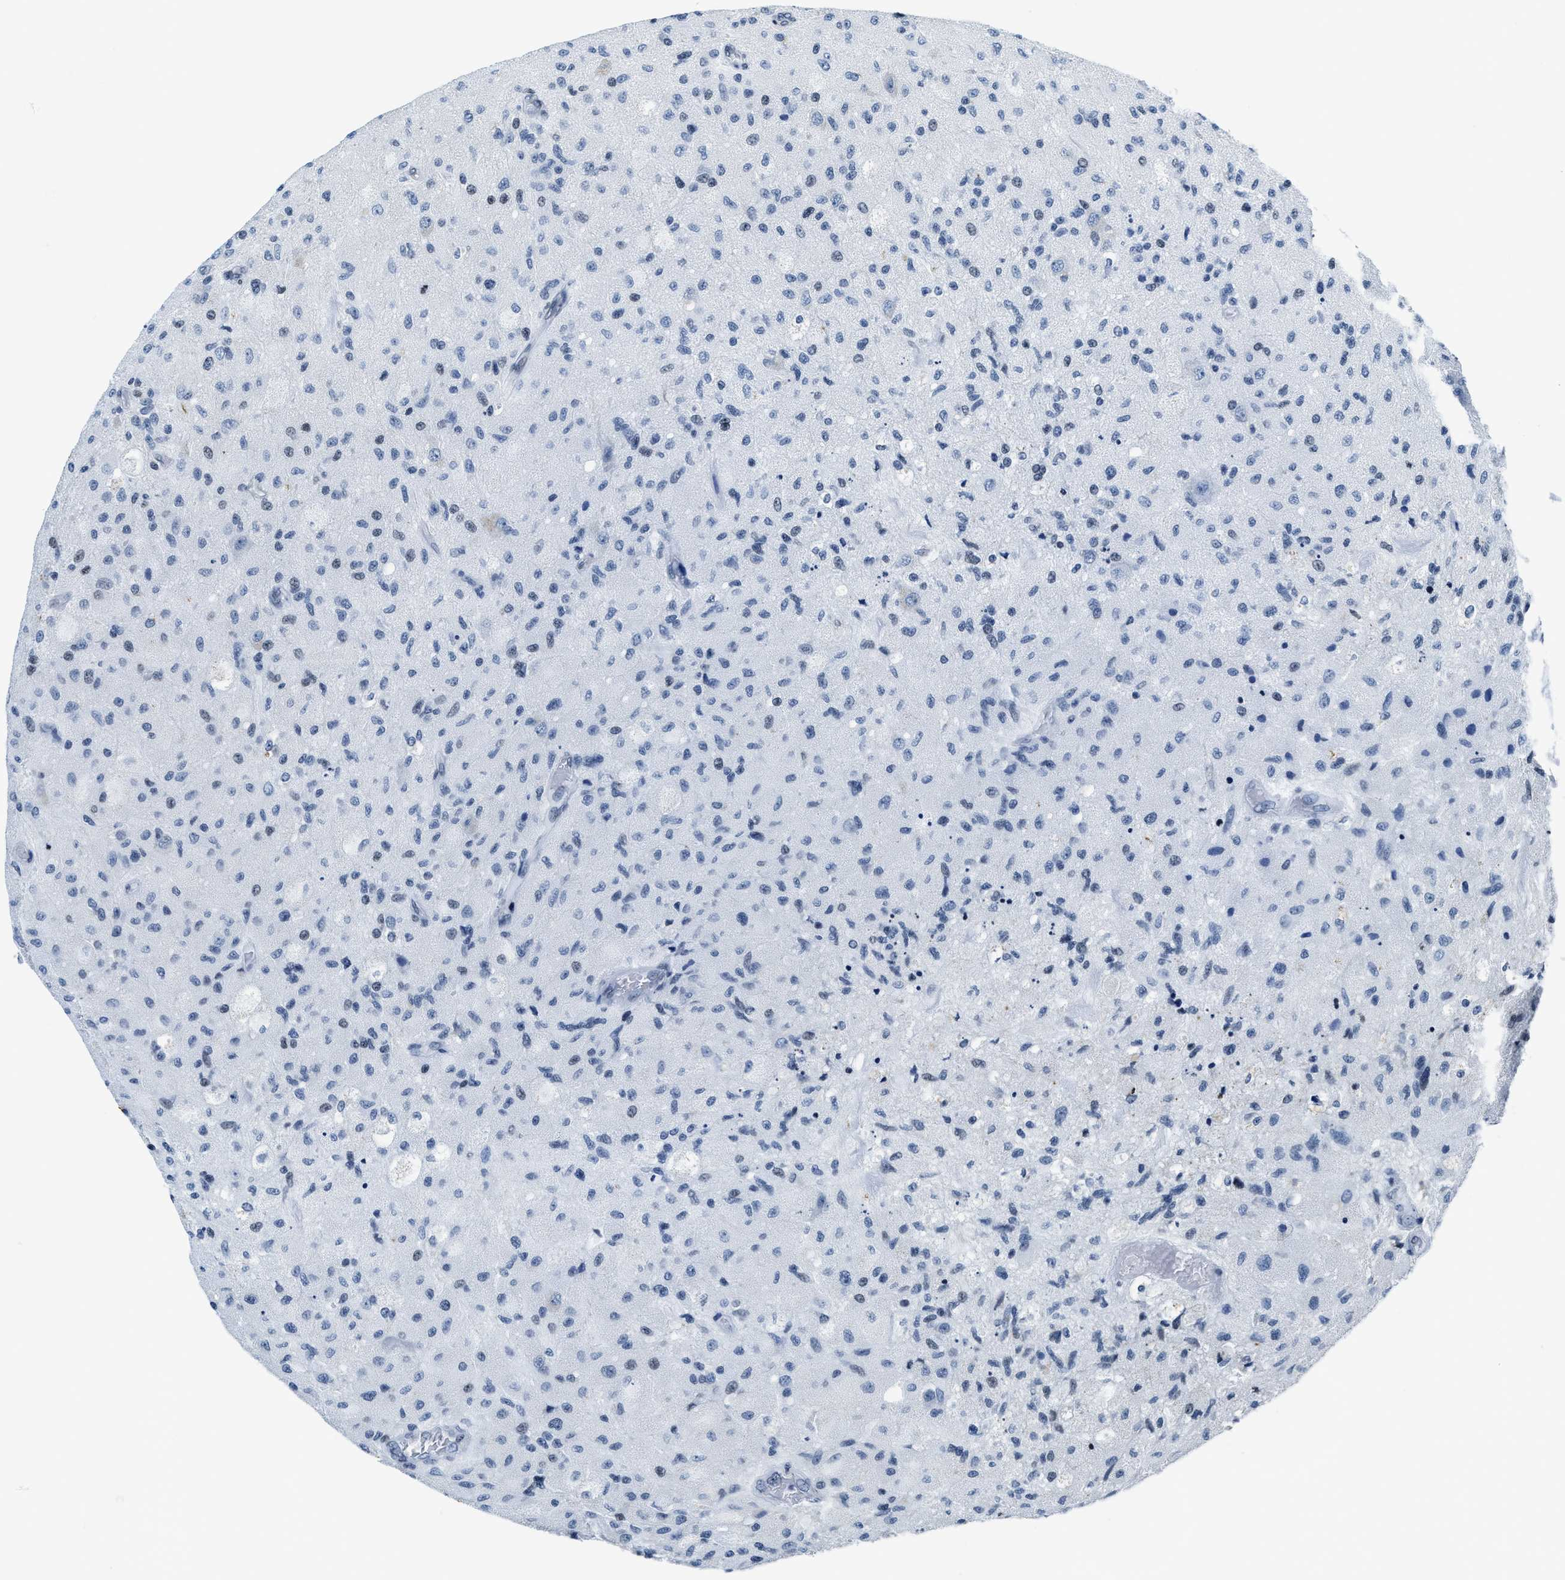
{"staining": {"intensity": "negative", "quantity": "none", "location": "none"}, "tissue": "glioma", "cell_type": "Tumor cells", "image_type": "cancer", "snomed": [{"axis": "morphology", "description": "Normal tissue, NOS"}, {"axis": "morphology", "description": "Glioma, malignant, High grade"}, {"axis": "topography", "description": "Cerebral cortex"}], "caption": "An image of glioma stained for a protein displays no brown staining in tumor cells.", "gene": "ASZ1", "patient": {"sex": "male", "age": 77}}